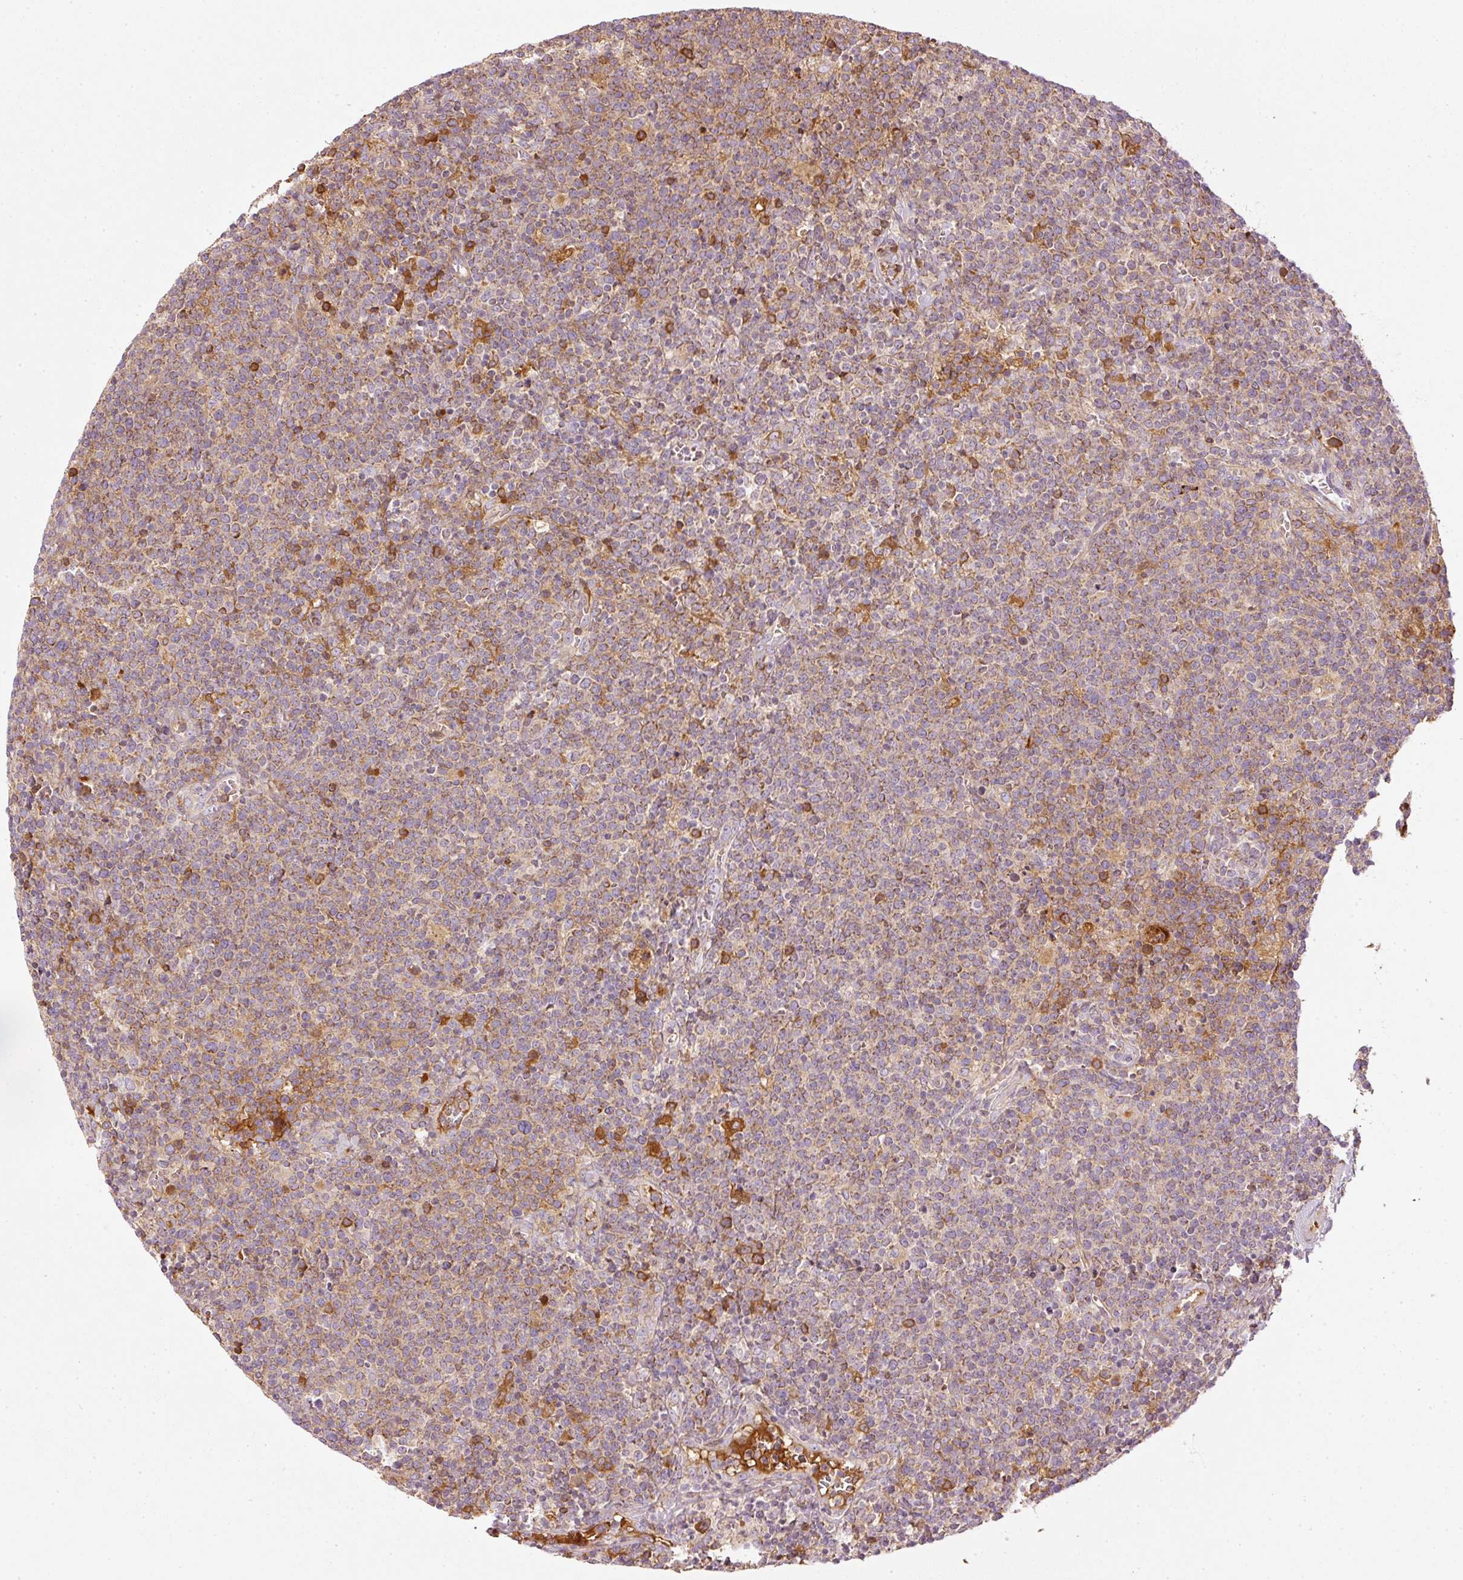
{"staining": {"intensity": "moderate", "quantity": "25%-75%", "location": "cytoplasmic/membranous"}, "tissue": "lymphoma", "cell_type": "Tumor cells", "image_type": "cancer", "snomed": [{"axis": "morphology", "description": "Malignant lymphoma, non-Hodgkin's type, High grade"}, {"axis": "topography", "description": "Lymph node"}], "caption": "Immunohistochemical staining of lymphoma exhibits moderate cytoplasmic/membranous protein staining in about 25%-75% of tumor cells.", "gene": "SERPING1", "patient": {"sex": "male", "age": 61}}